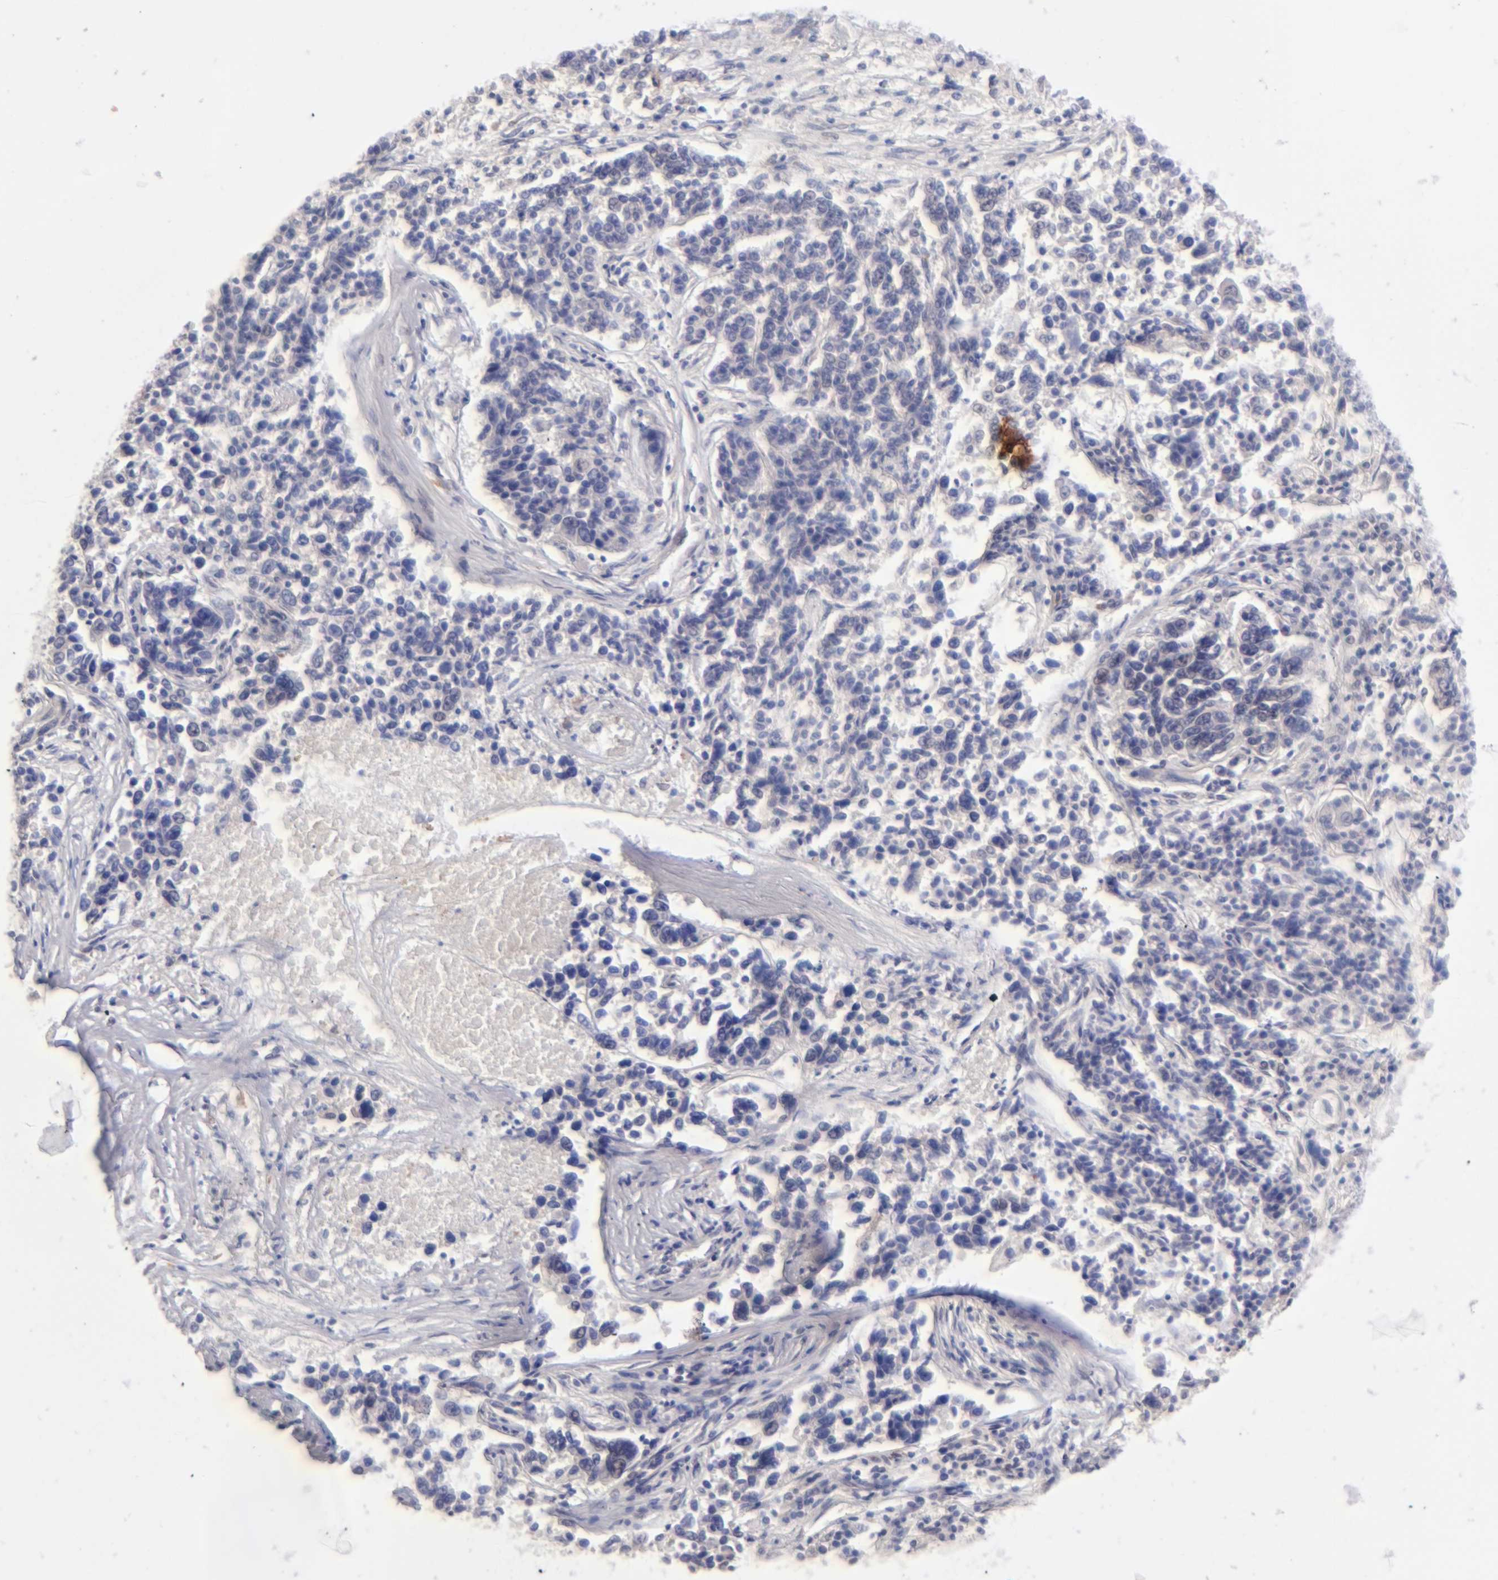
{"staining": {"intensity": "negative", "quantity": "none", "location": "none"}, "tissue": "lung cancer", "cell_type": "Tumor cells", "image_type": "cancer", "snomed": [{"axis": "morphology", "description": "Adenocarcinoma, NOS"}, {"axis": "topography", "description": "Lung"}], "caption": "An immunohistochemistry (IHC) micrograph of lung cancer (adenocarcinoma) is shown. There is no staining in tumor cells of lung cancer (adenocarcinoma).", "gene": "MGAM", "patient": {"sex": "male", "age": 84}}